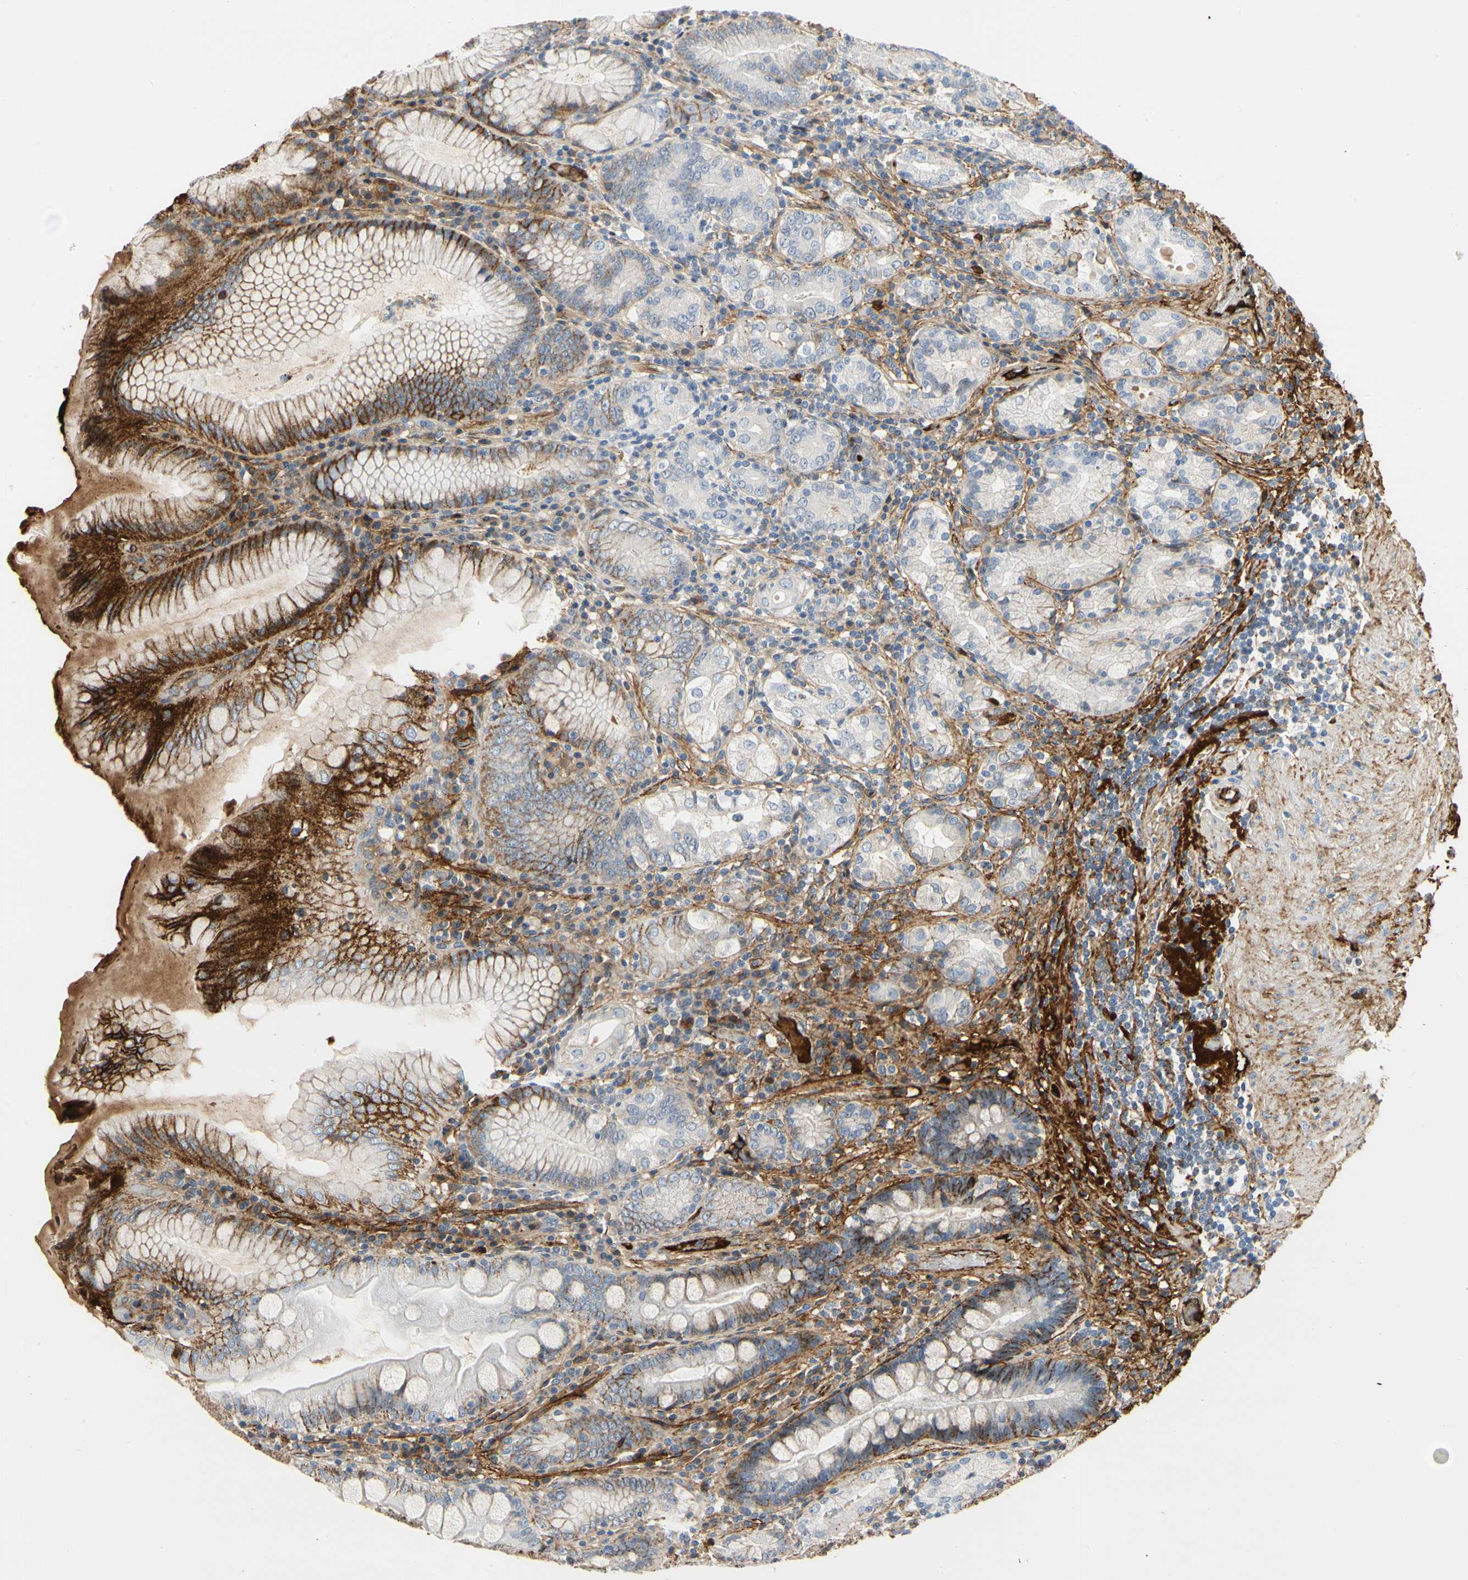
{"staining": {"intensity": "strong", "quantity": "<25%", "location": "cytoplasmic/membranous"}, "tissue": "stomach", "cell_type": "Glandular cells", "image_type": "normal", "snomed": [{"axis": "morphology", "description": "Normal tissue, NOS"}, {"axis": "topography", "description": "Stomach, lower"}], "caption": "DAB immunohistochemical staining of benign human stomach shows strong cytoplasmic/membranous protein expression in about <25% of glandular cells.", "gene": "FGB", "patient": {"sex": "female", "age": 76}}